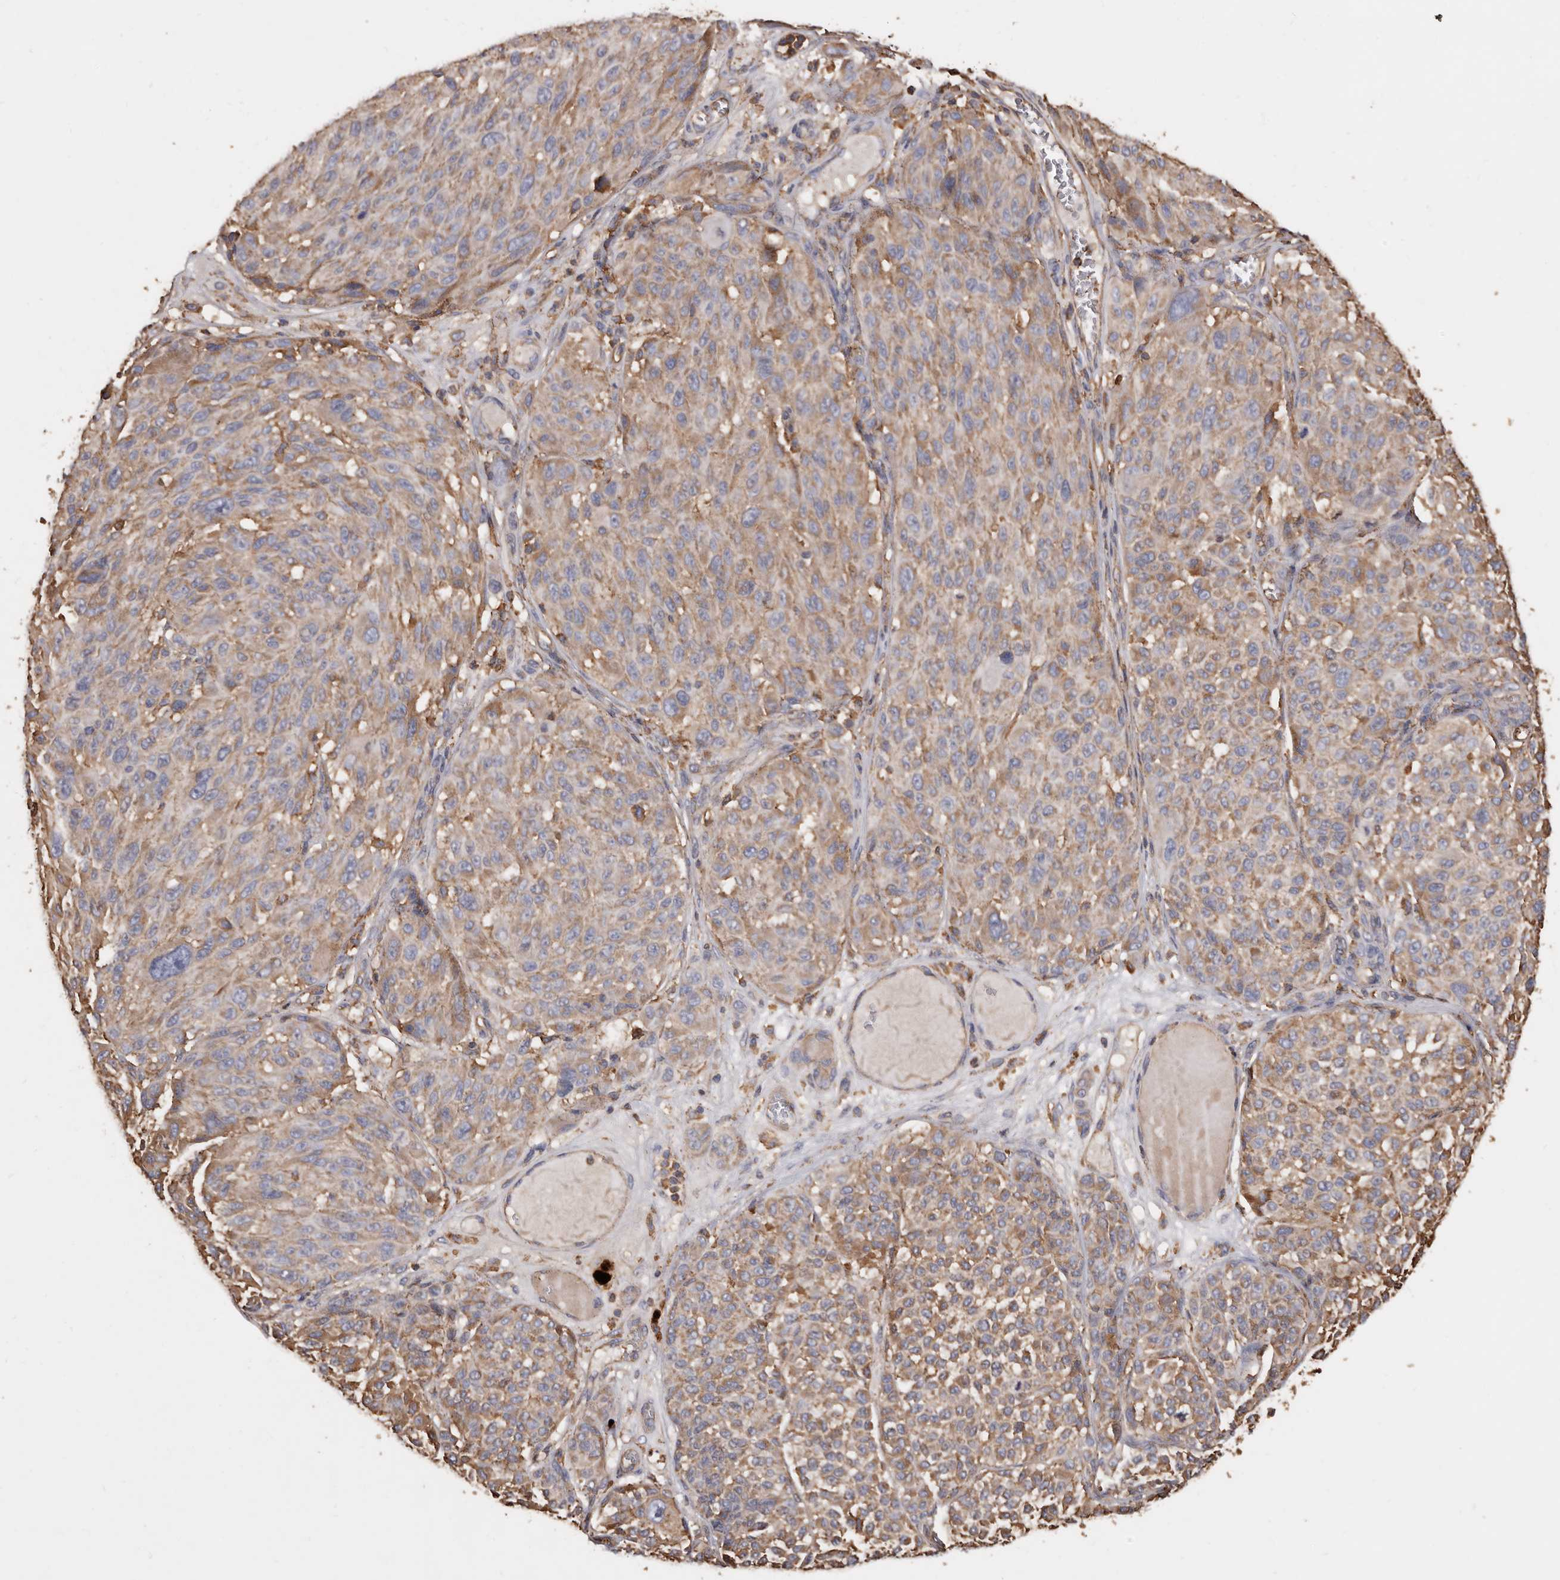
{"staining": {"intensity": "moderate", "quantity": ">75%", "location": "cytoplasmic/membranous"}, "tissue": "melanoma", "cell_type": "Tumor cells", "image_type": "cancer", "snomed": [{"axis": "morphology", "description": "Malignant melanoma, NOS"}, {"axis": "topography", "description": "Skin"}], "caption": "Protein analysis of malignant melanoma tissue demonstrates moderate cytoplasmic/membranous staining in approximately >75% of tumor cells. The protein is stained brown, and the nuclei are stained in blue (DAB (3,3'-diaminobenzidine) IHC with brightfield microscopy, high magnification).", "gene": "COQ8B", "patient": {"sex": "male", "age": 83}}